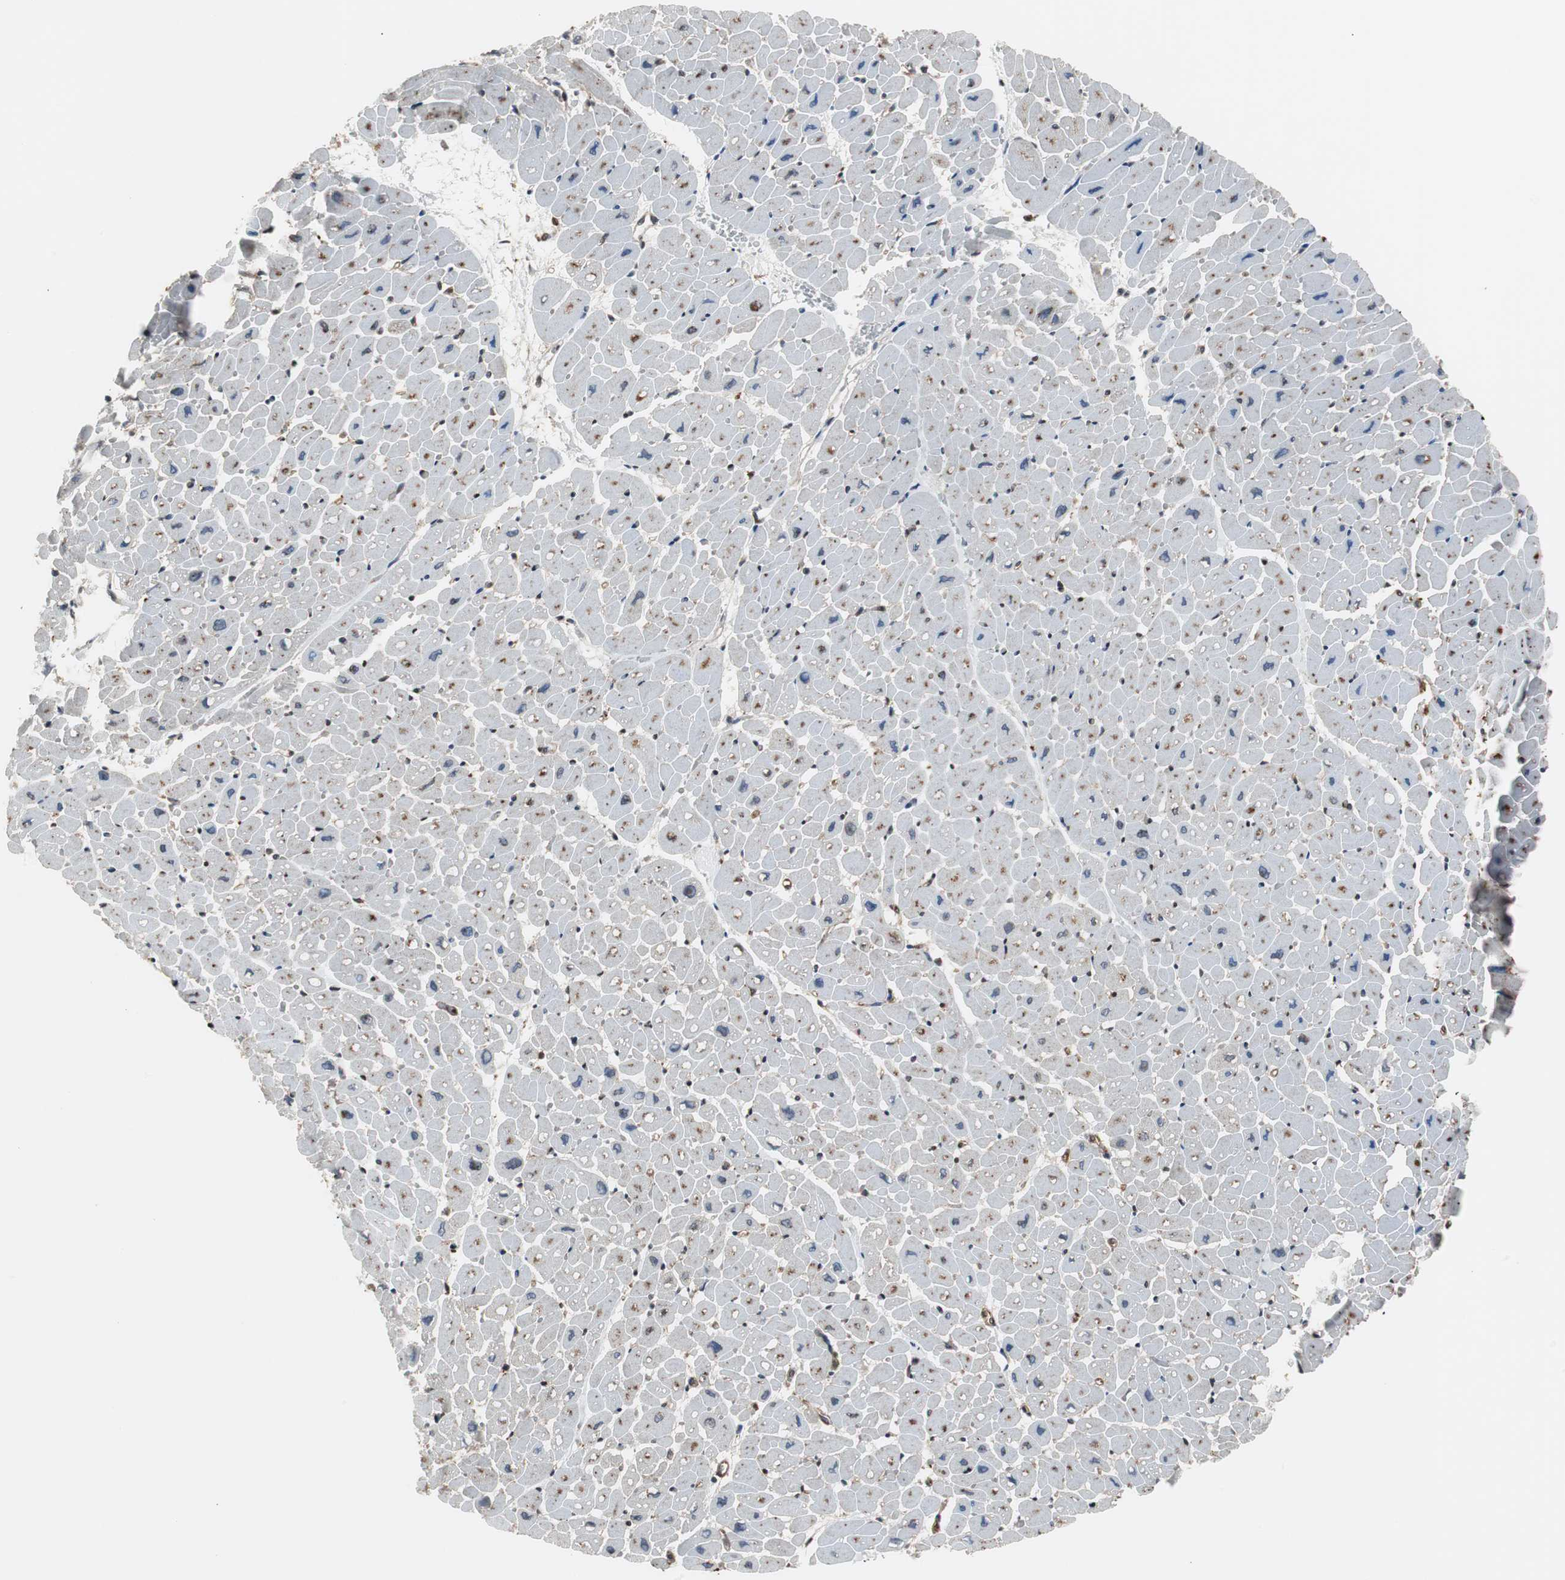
{"staining": {"intensity": "moderate", "quantity": "25%-75%", "location": "cytoplasmic/membranous"}, "tissue": "heart muscle", "cell_type": "Cardiomyocytes", "image_type": "normal", "snomed": [{"axis": "morphology", "description": "Normal tissue, NOS"}, {"axis": "topography", "description": "Heart"}], "caption": "Heart muscle stained with immunohistochemistry (IHC) displays moderate cytoplasmic/membranous staining in approximately 25%-75% of cardiomyocytes.", "gene": "RELA", "patient": {"sex": "male", "age": 45}}